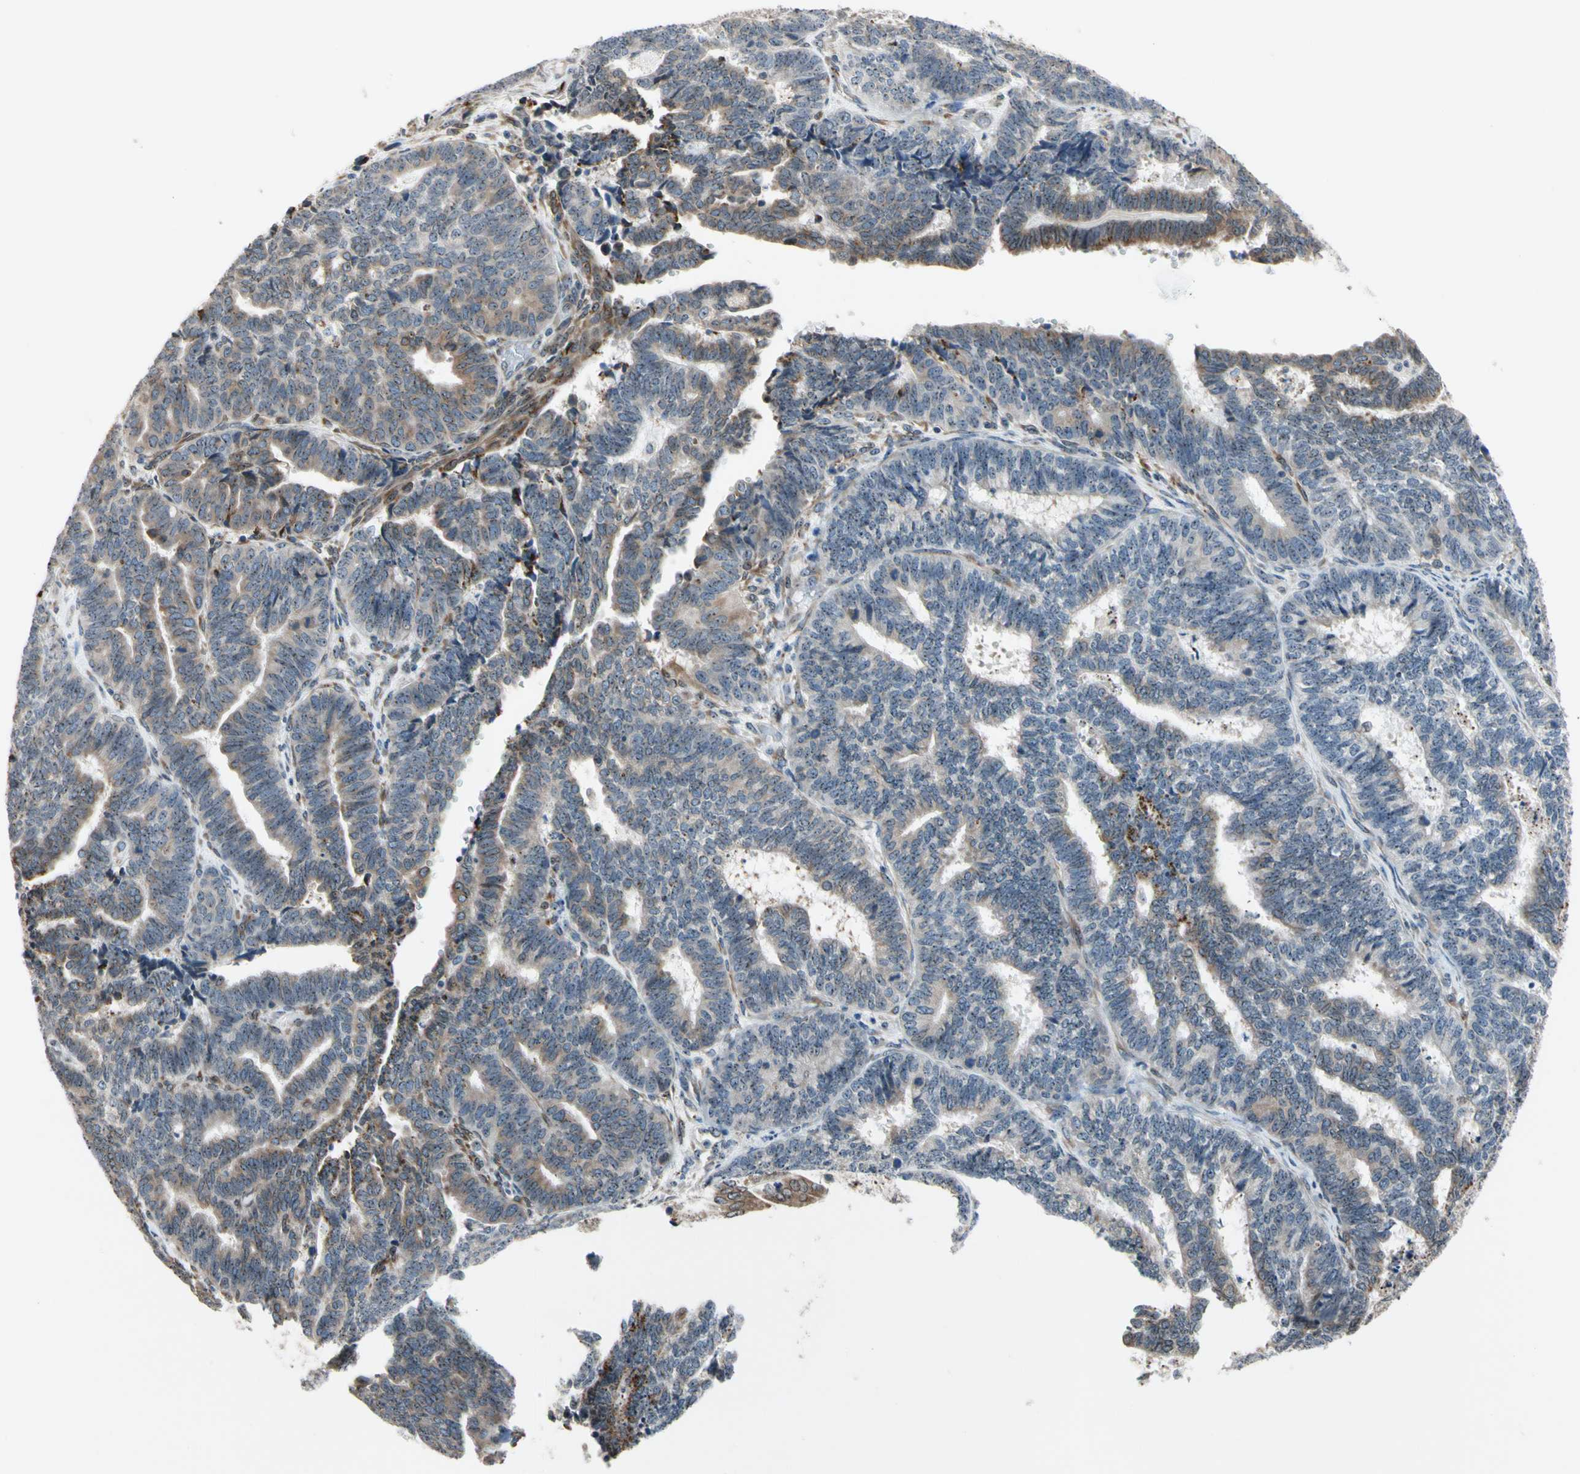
{"staining": {"intensity": "weak", "quantity": ">75%", "location": "cytoplasmic/membranous"}, "tissue": "endometrial cancer", "cell_type": "Tumor cells", "image_type": "cancer", "snomed": [{"axis": "morphology", "description": "Adenocarcinoma, NOS"}, {"axis": "topography", "description": "Endometrium"}], "caption": "IHC histopathology image of endometrial cancer (adenocarcinoma) stained for a protein (brown), which demonstrates low levels of weak cytoplasmic/membranous expression in about >75% of tumor cells.", "gene": "TMED7", "patient": {"sex": "female", "age": 70}}